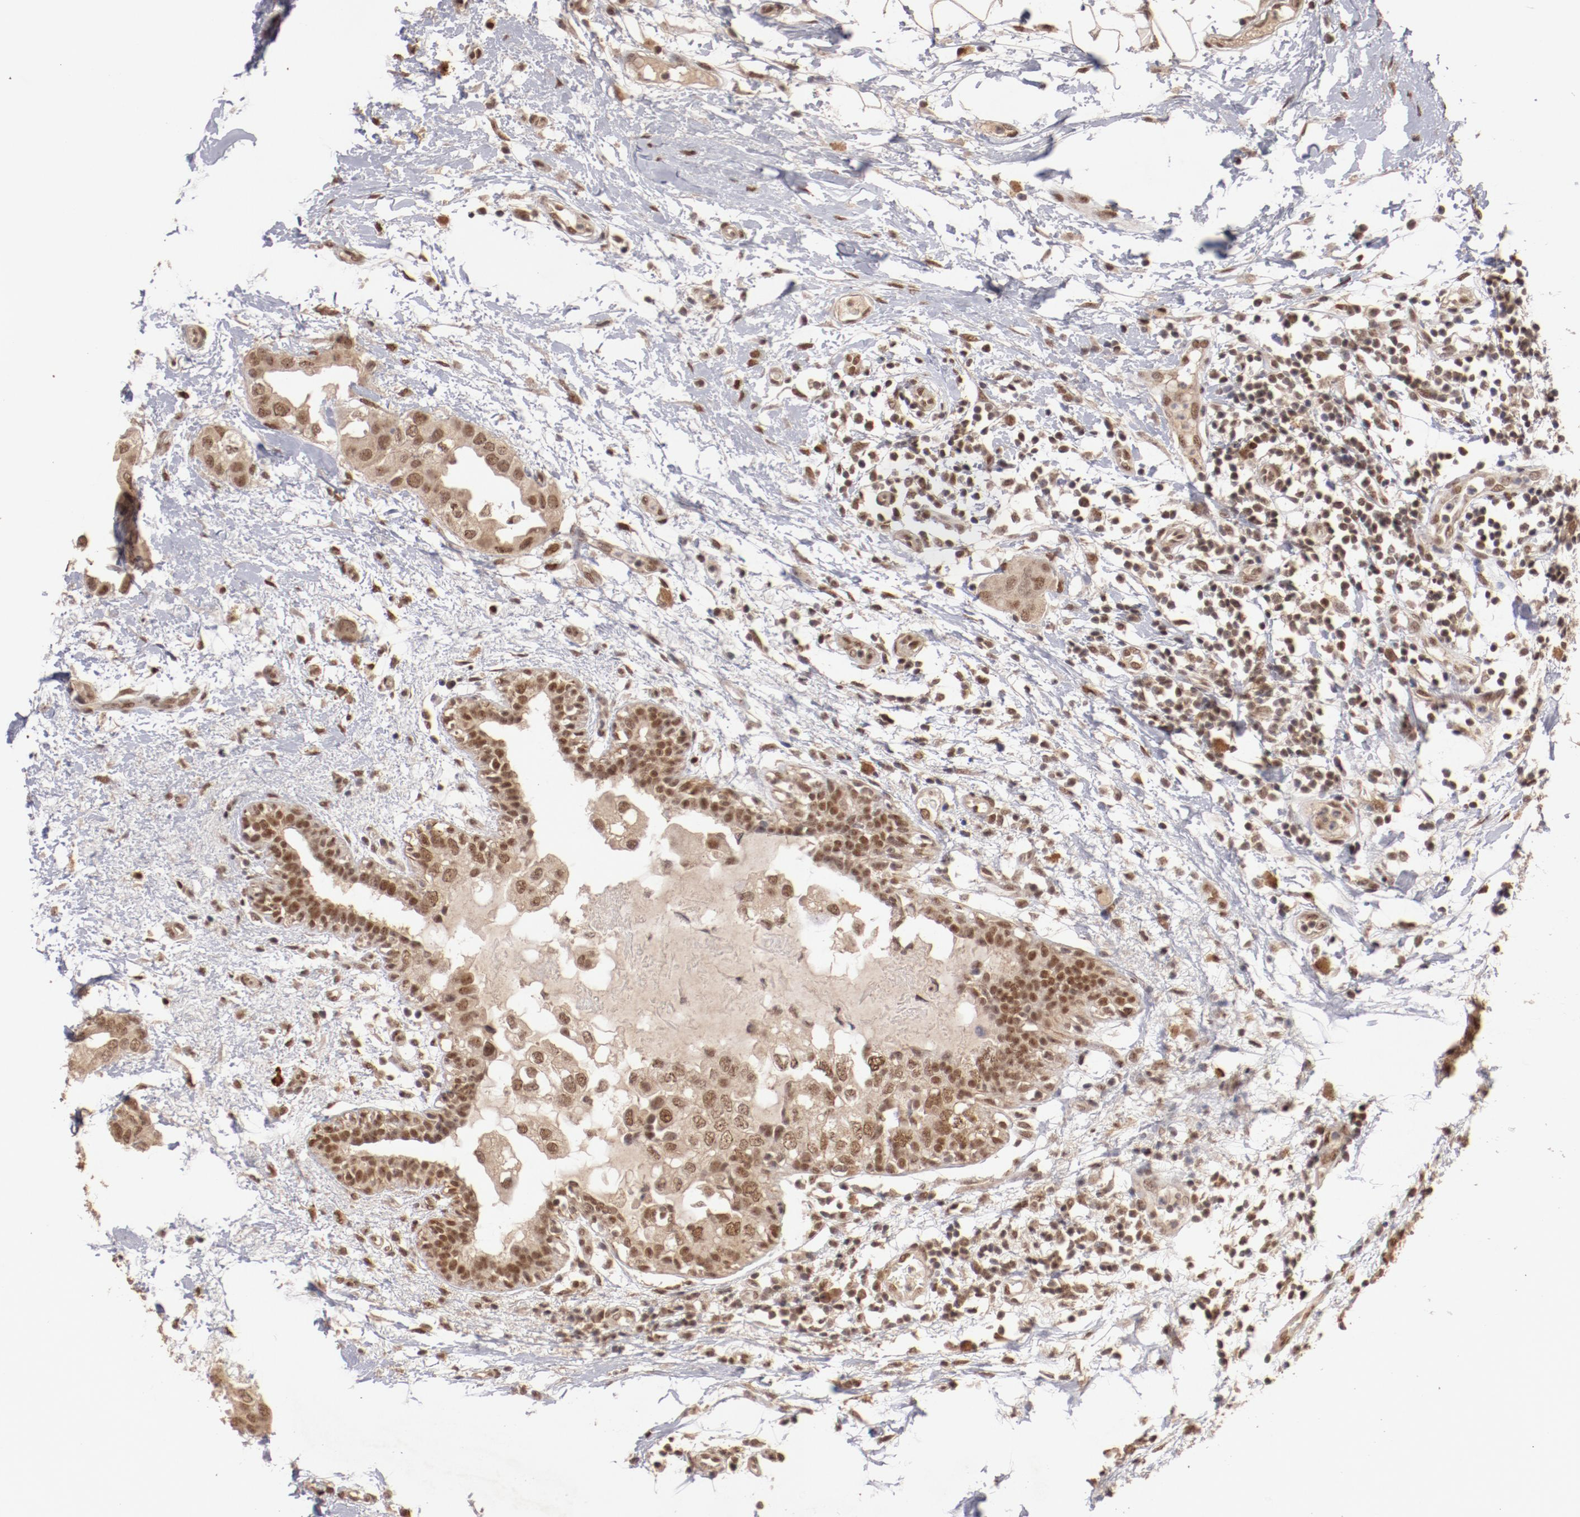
{"staining": {"intensity": "moderate", "quantity": ">75%", "location": "cytoplasmic/membranous,nuclear"}, "tissue": "breast cancer", "cell_type": "Tumor cells", "image_type": "cancer", "snomed": [{"axis": "morphology", "description": "Duct carcinoma"}, {"axis": "topography", "description": "Breast"}], "caption": "Protein staining of breast cancer tissue exhibits moderate cytoplasmic/membranous and nuclear positivity in approximately >75% of tumor cells.", "gene": "CLOCK", "patient": {"sex": "female", "age": 40}}